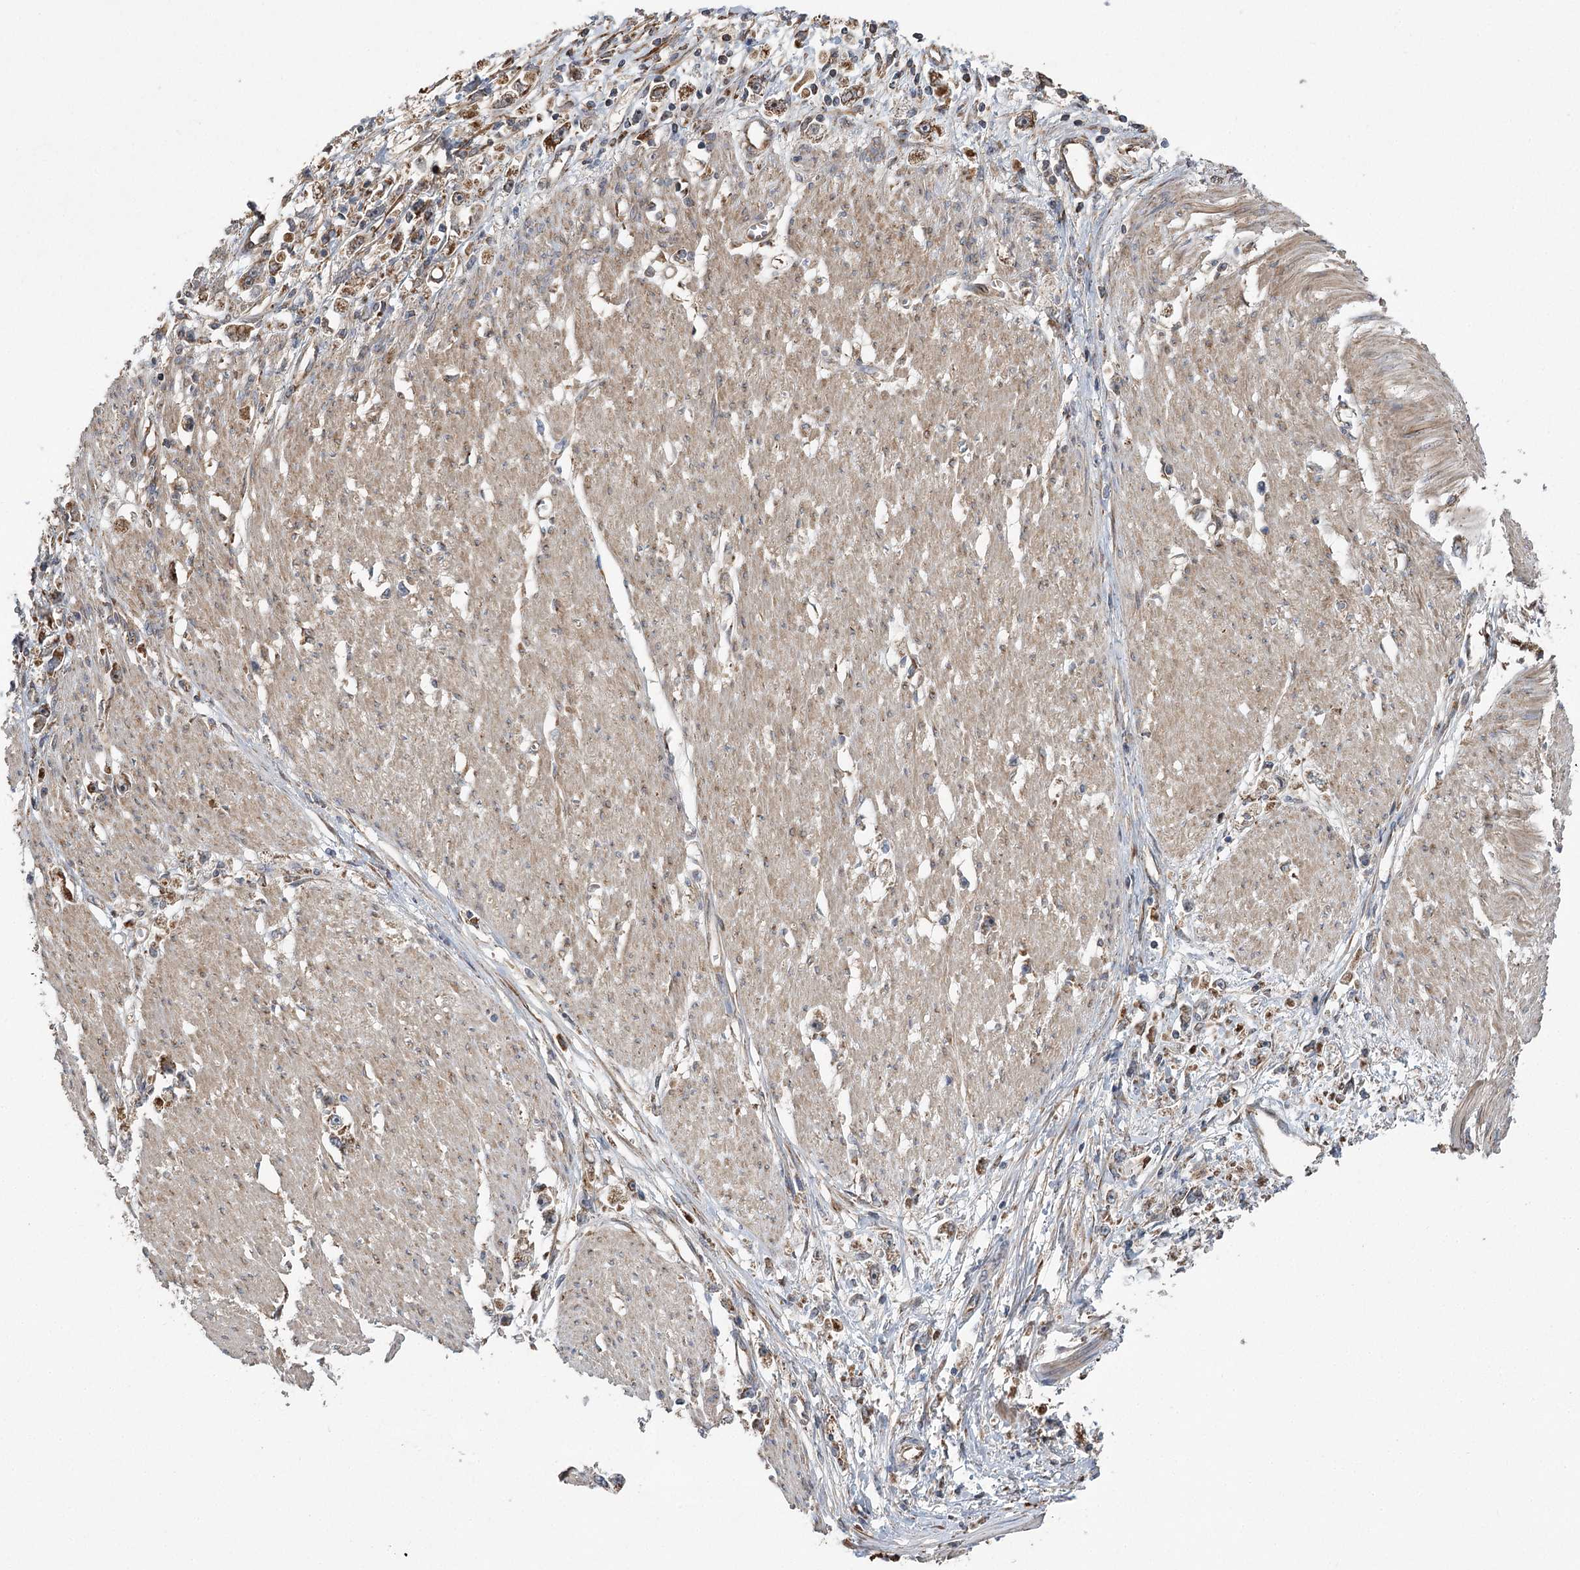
{"staining": {"intensity": "moderate", "quantity": ">75%", "location": "cytoplasmic/membranous"}, "tissue": "stomach cancer", "cell_type": "Tumor cells", "image_type": "cancer", "snomed": [{"axis": "morphology", "description": "Adenocarcinoma, NOS"}, {"axis": "topography", "description": "Stomach"}], "caption": "This histopathology image reveals IHC staining of human adenocarcinoma (stomach), with medium moderate cytoplasmic/membranous expression in approximately >75% of tumor cells.", "gene": "RWDD4", "patient": {"sex": "female", "age": 59}}